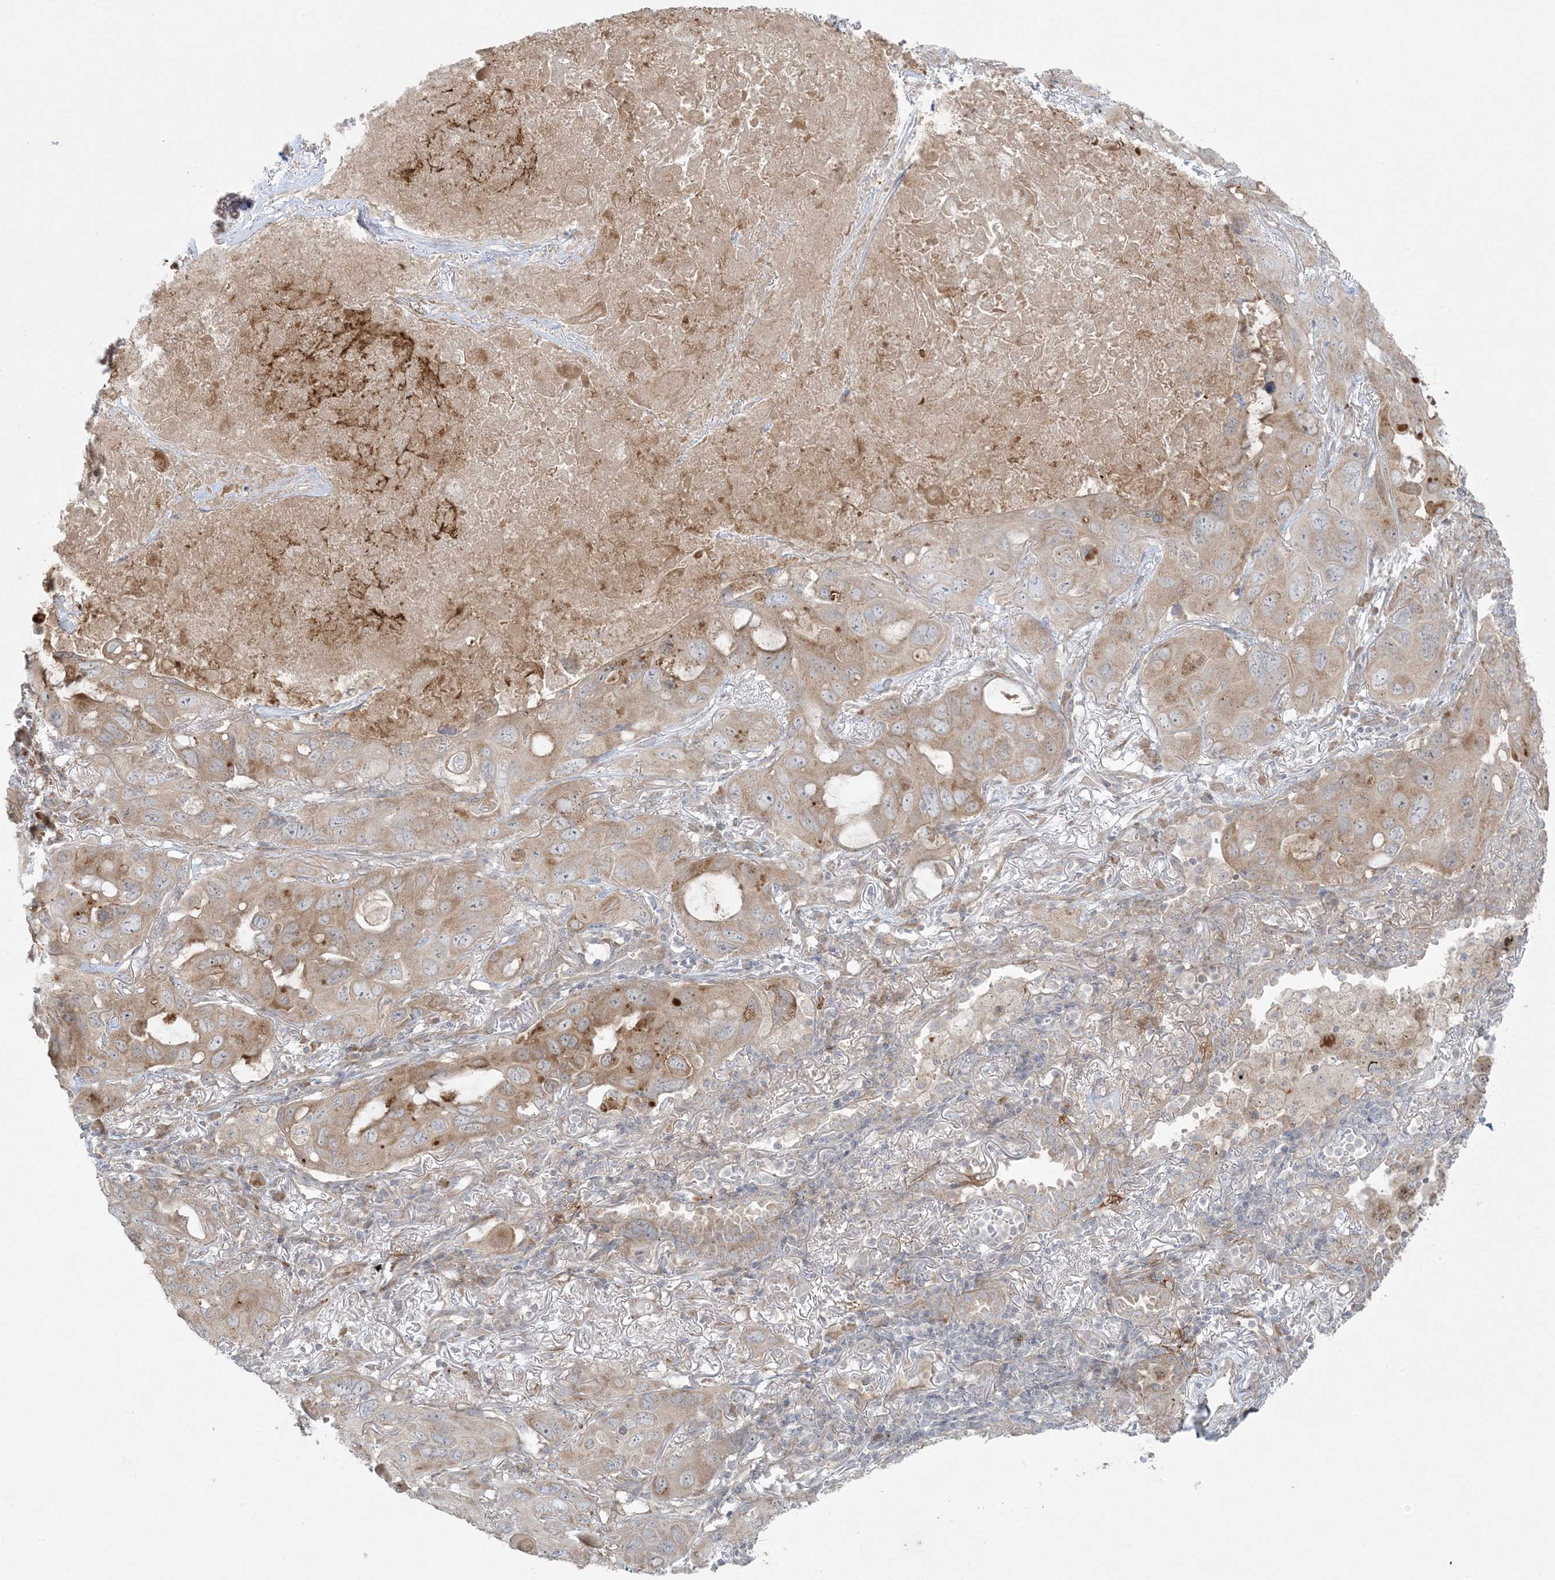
{"staining": {"intensity": "weak", "quantity": "25%-75%", "location": "cytoplasmic/membranous"}, "tissue": "lung cancer", "cell_type": "Tumor cells", "image_type": "cancer", "snomed": [{"axis": "morphology", "description": "Squamous cell carcinoma, NOS"}, {"axis": "topography", "description": "Lung"}], "caption": "Tumor cells reveal low levels of weak cytoplasmic/membranous expression in approximately 25%-75% of cells in human squamous cell carcinoma (lung).", "gene": "ZNF263", "patient": {"sex": "female", "age": 73}}